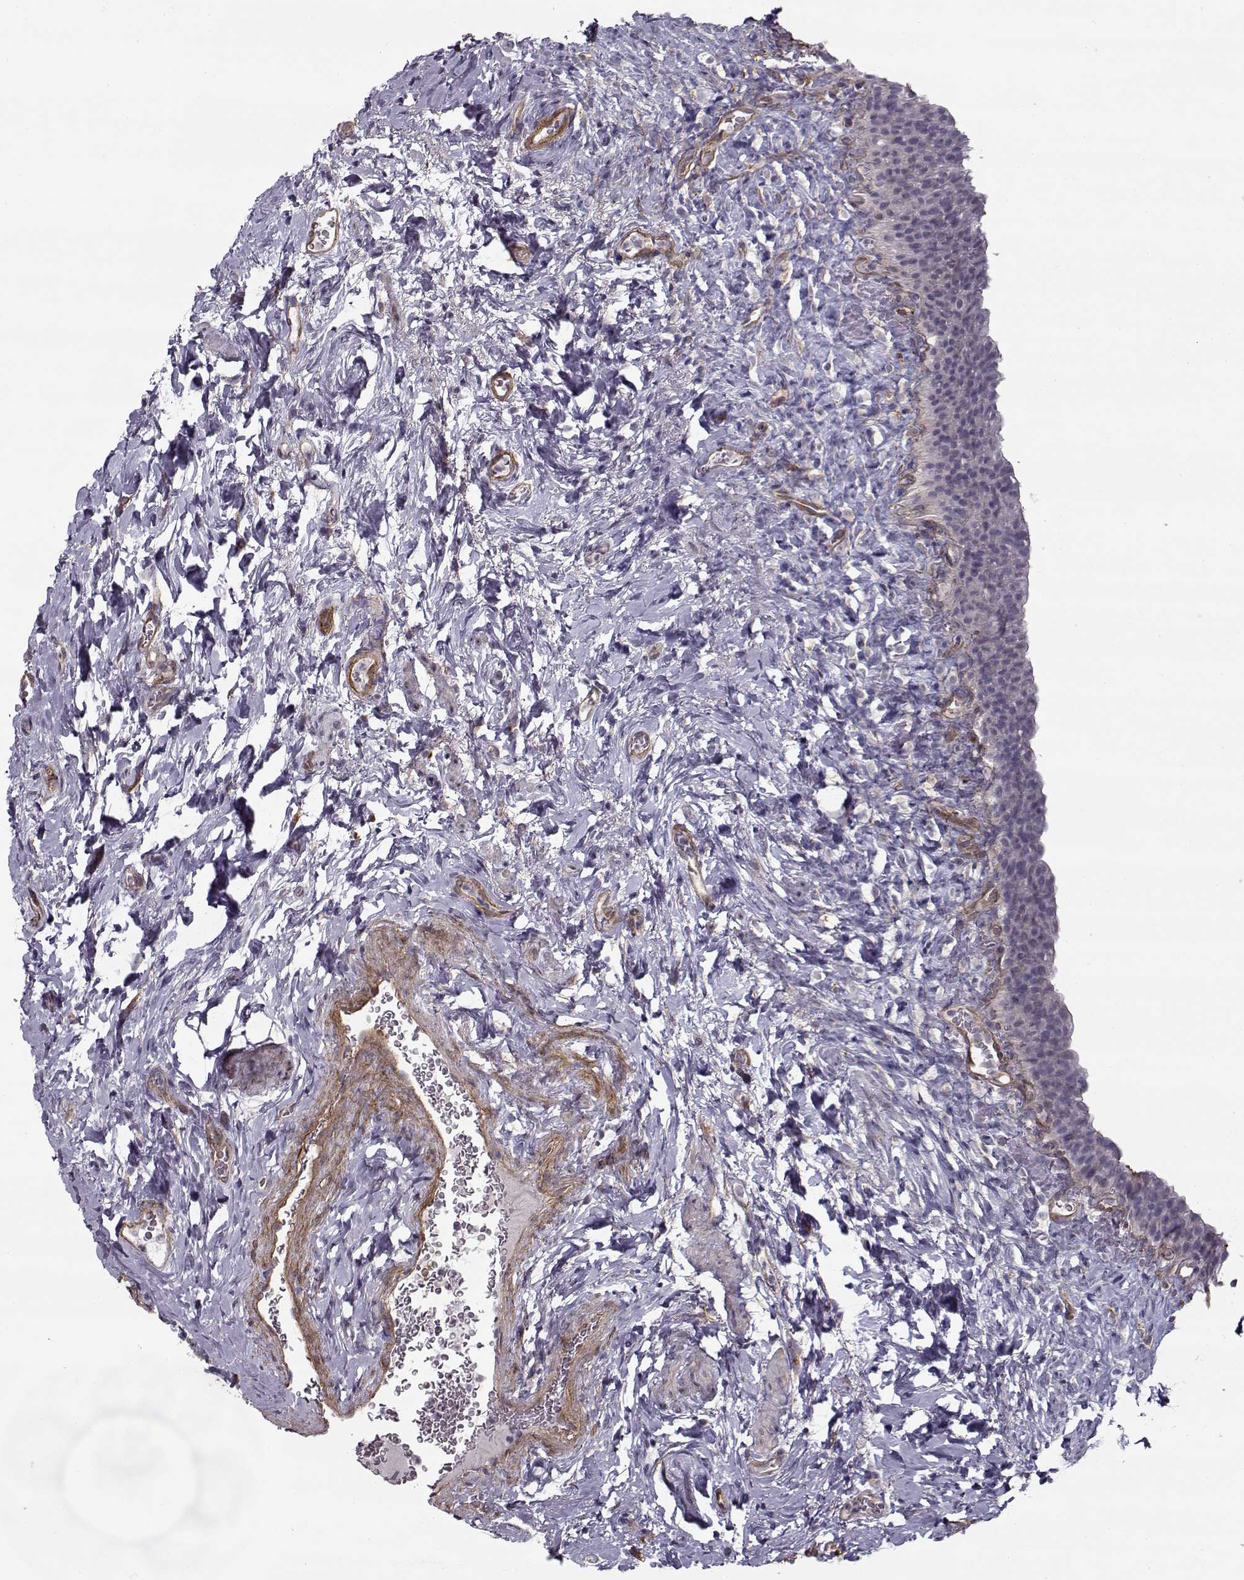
{"staining": {"intensity": "negative", "quantity": "none", "location": "none"}, "tissue": "urinary bladder", "cell_type": "Urothelial cells", "image_type": "normal", "snomed": [{"axis": "morphology", "description": "Normal tissue, NOS"}, {"axis": "topography", "description": "Urinary bladder"}], "caption": "This is an IHC micrograph of benign human urinary bladder. There is no staining in urothelial cells.", "gene": "LAMB2", "patient": {"sex": "male", "age": 76}}